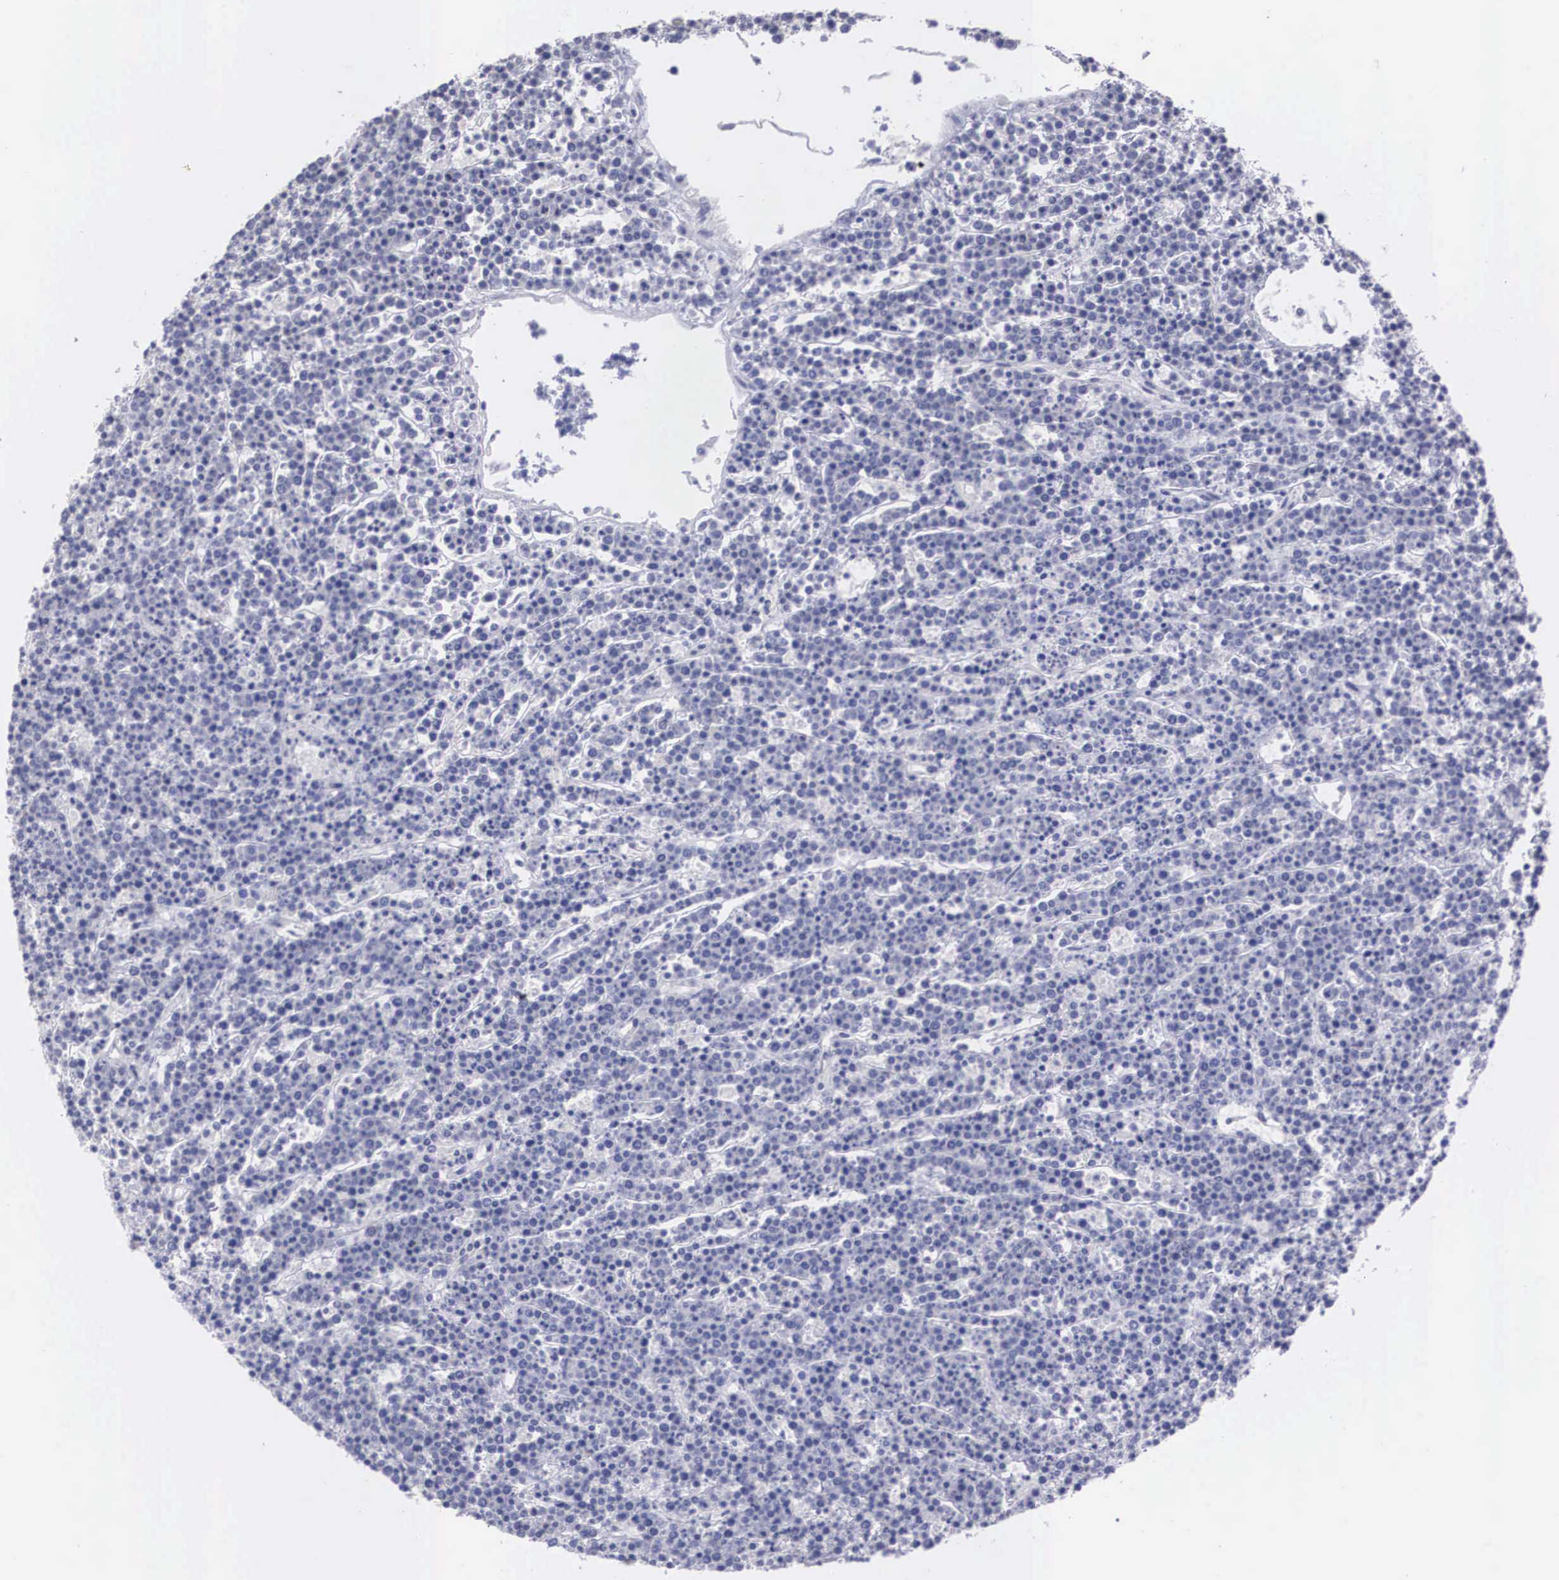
{"staining": {"intensity": "negative", "quantity": "none", "location": "none"}, "tissue": "lymphoma", "cell_type": "Tumor cells", "image_type": "cancer", "snomed": [{"axis": "morphology", "description": "Malignant lymphoma, non-Hodgkin's type, High grade"}, {"axis": "topography", "description": "Ovary"}], "caption": "Tumor cells are negative for brown protein staining in malignant lymphoma, non-Hodgkin's type (high-grade).", "gene": "REPS2", "patient": {"sex": "female", "age": 56}}